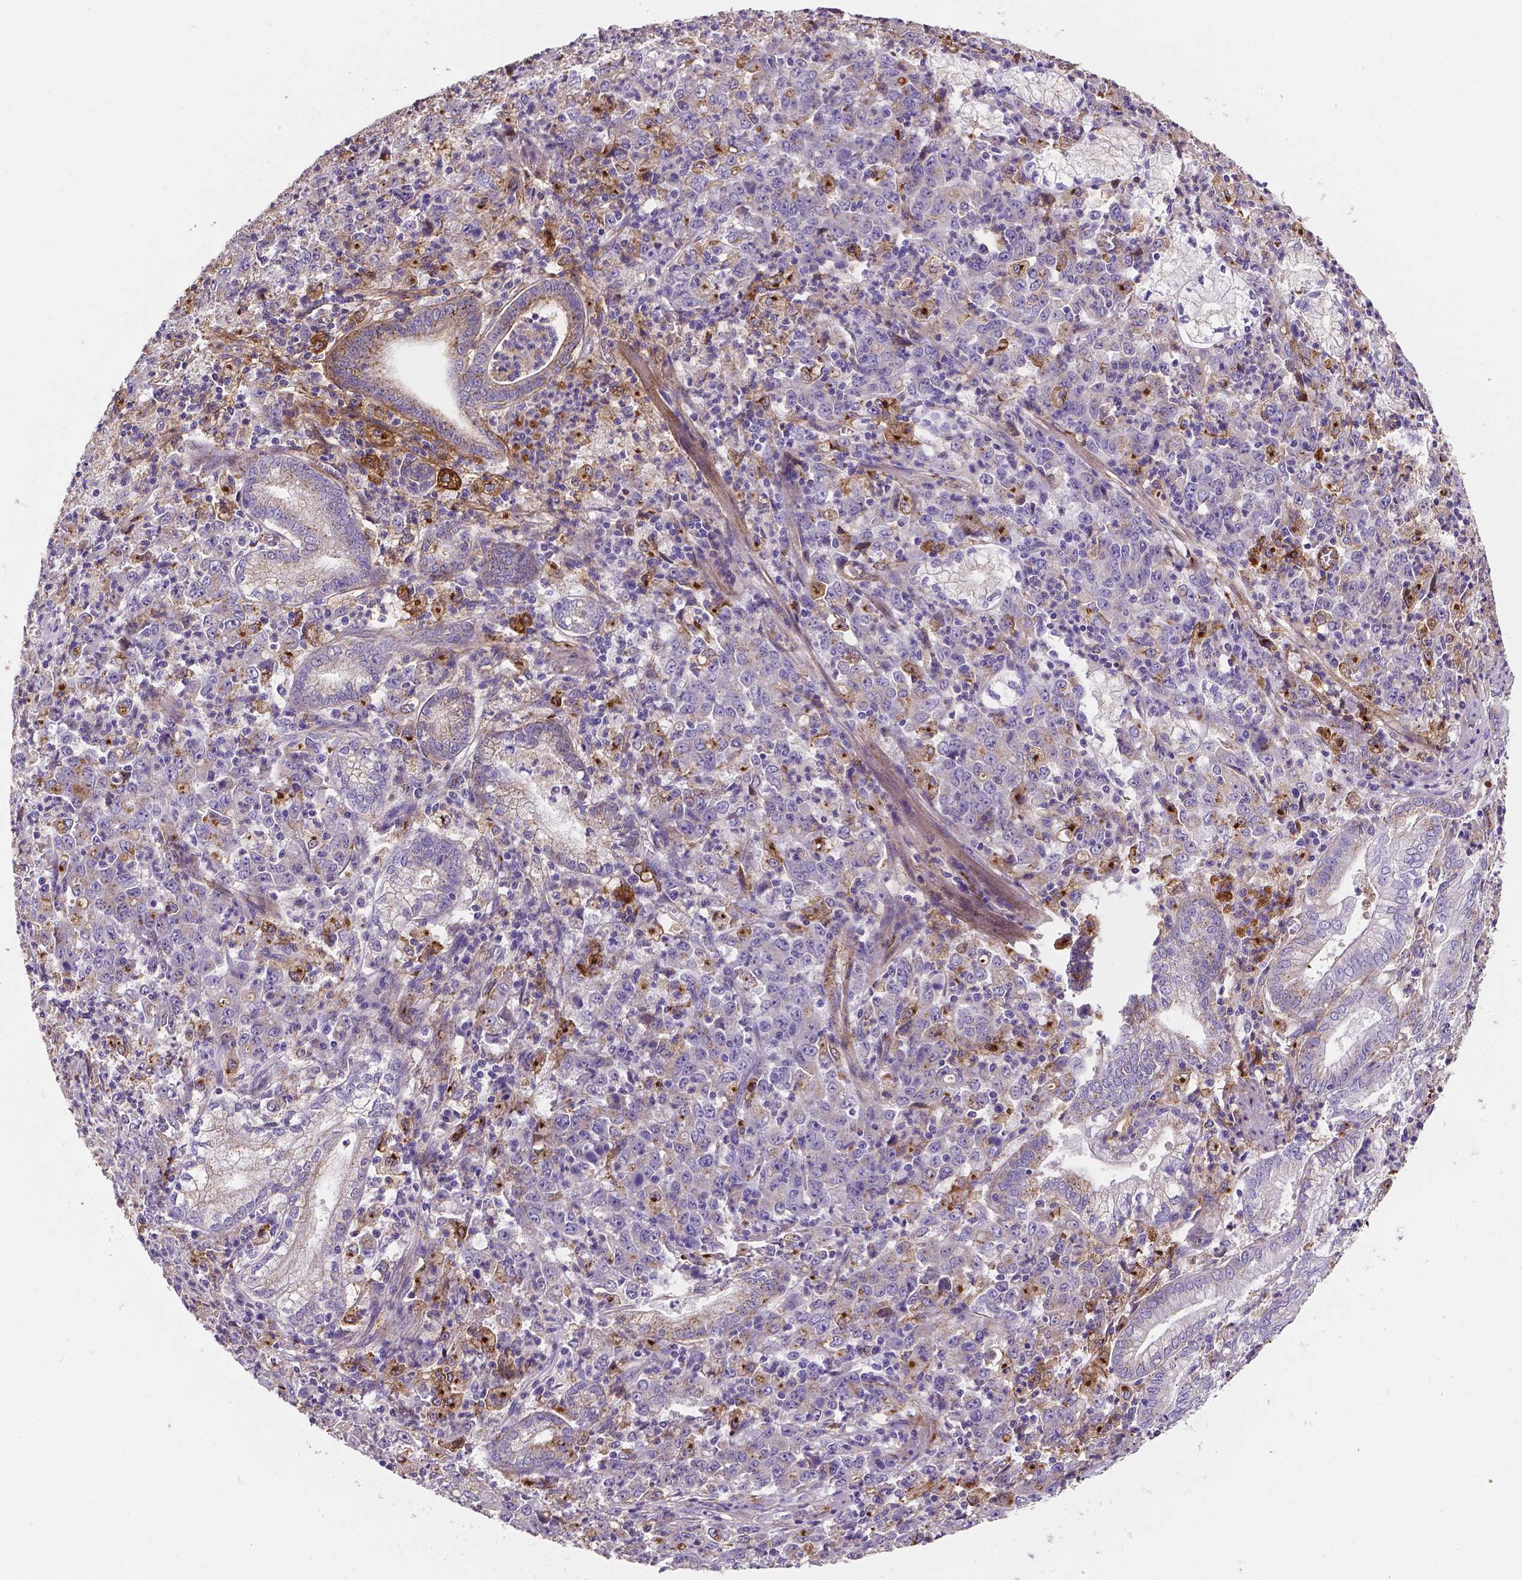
{"staining": {"intensity": "weak", "quantity": "25%-75%", "location": "cytoplasmic/membranous"}, "tissue": "stomach cancer", "cell_type": "Tumor cells", "image_type": "cancer", "snomed": [{"axis": "morphology", "description": "Adenocarcinoma, NOS"}, {"axis": "topography", "description": "Stomach, lower"}], "caption": "Immunohistochemistry (IHC) image of neoplastic tissue: human stomach cancer stained using immunohistochemistry demonstrates low levels of weak protein expression localized specifically in the cytoplasmic/membranous of tumor cells, appearing as a cytoplasmic/membranous brown color.", "gene": "APOE", "patient": {"sex": "female", "age": 71}}